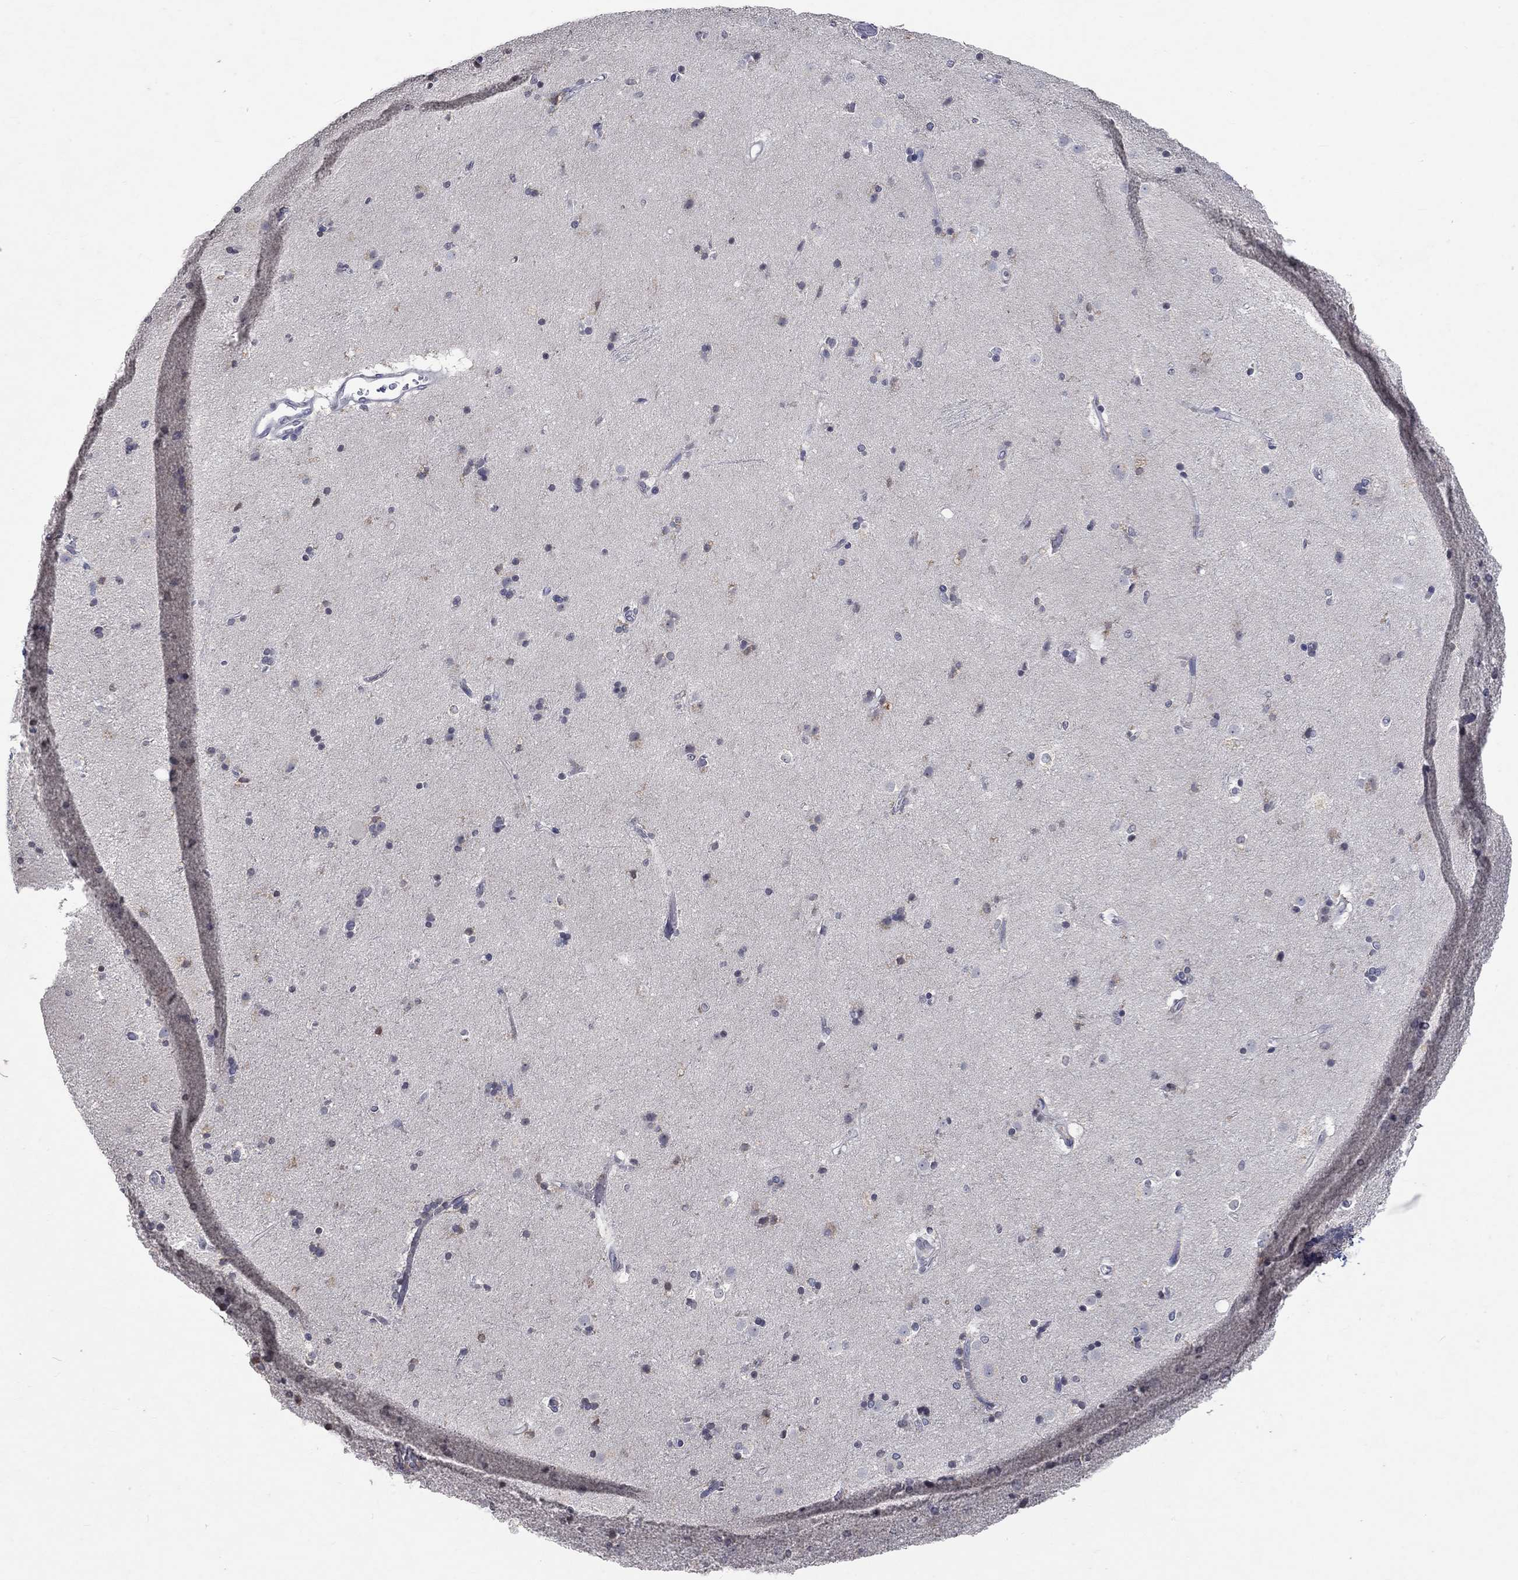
{"staining": {"intensity": "negative", "quantity": "none", "location": "none"}, "tissue": "caudate", "cell_type": "Glial cells", "image_type": "normal", "snomed": [{"axis": "morphology", "description": "Normal tissue, NOS"}, {"axis": "topography", "description": "Lateral ventricle wall"}], "caption": "A high-resolution image shows IHC staining of unremarkable caudate, which demonstrates no significant staining in glial cells. (DAB (3,3'-diaminobenzidine) immunohistochemistry with hematoxylin counter stain).", "gene": "TMEM169", "patient": {"sex": "female", "age": 71}}